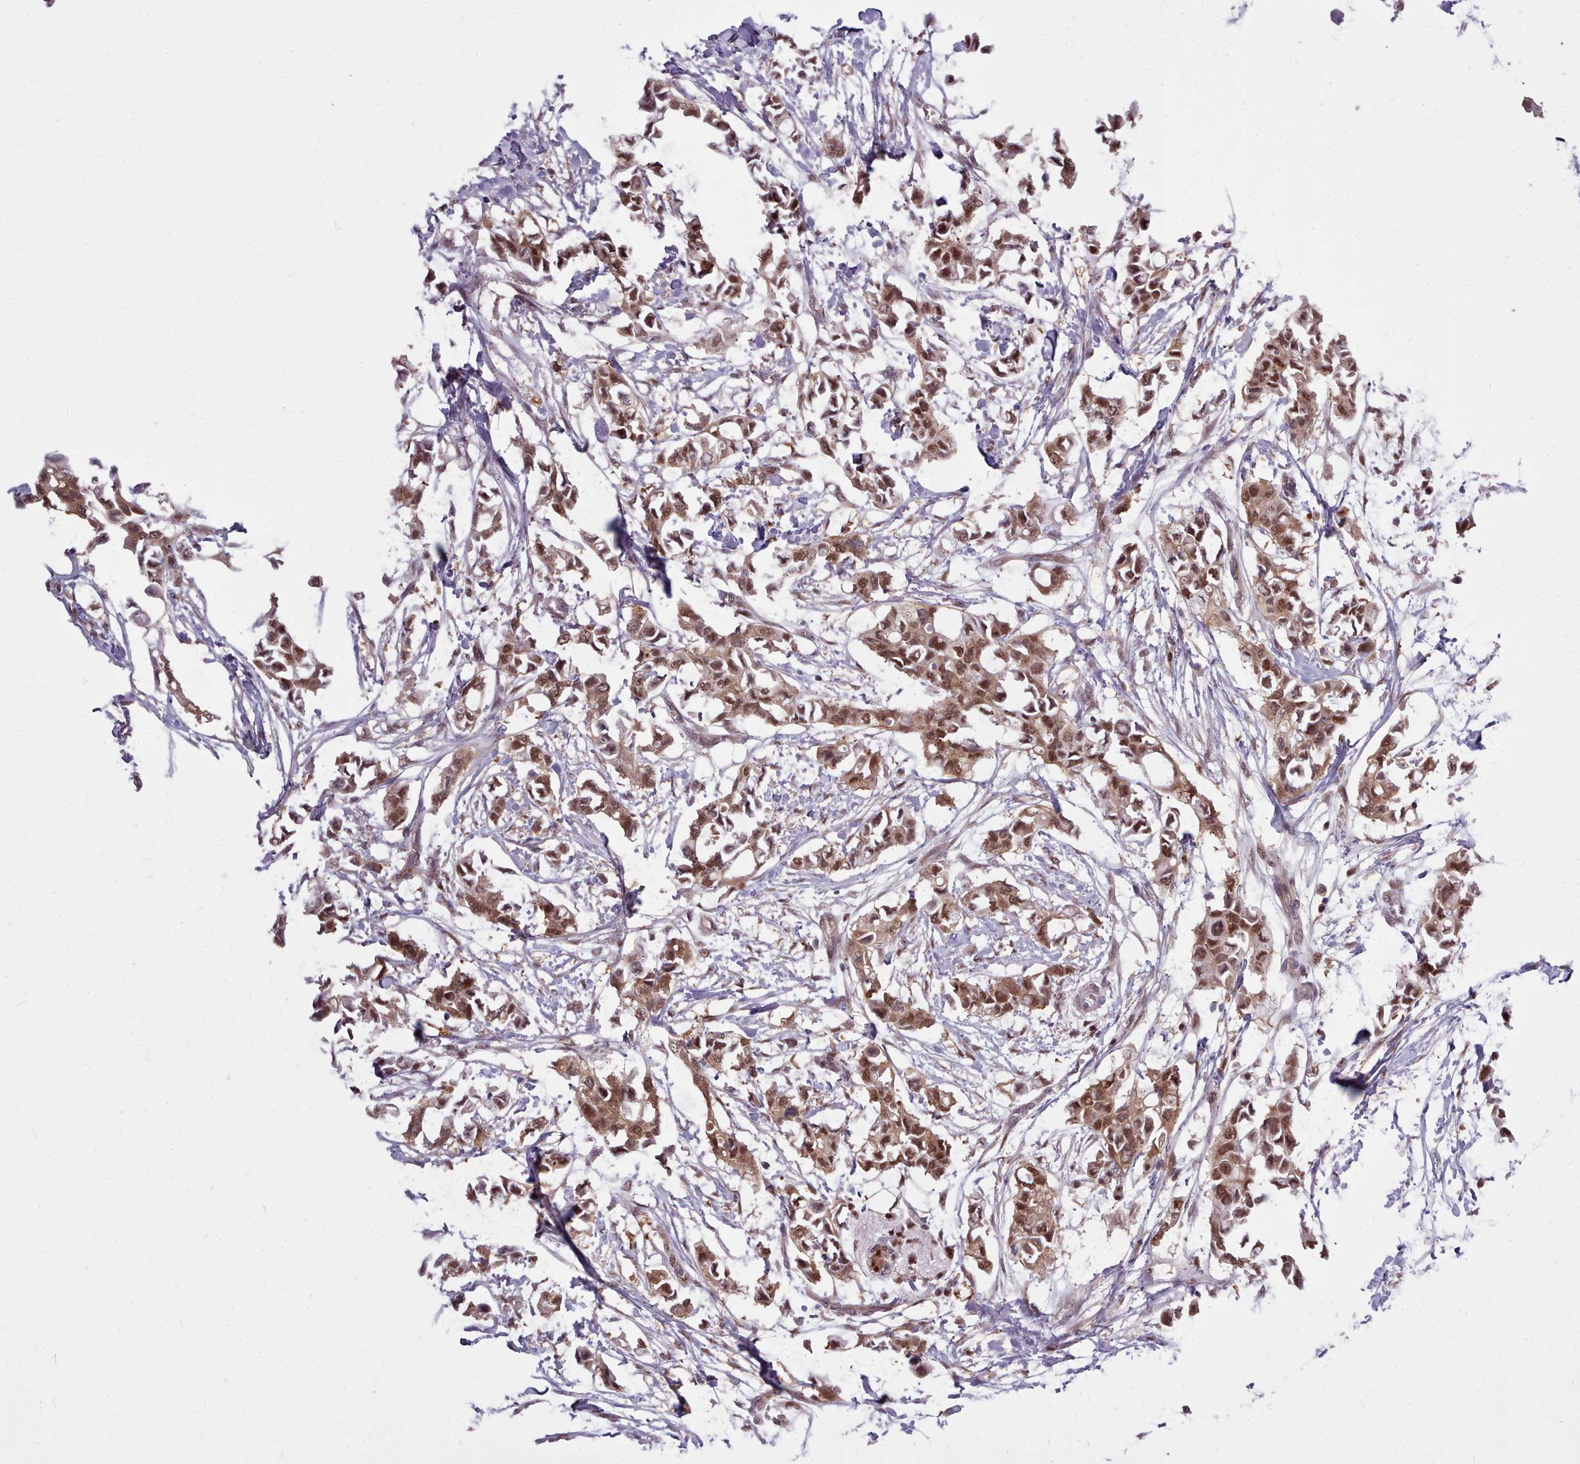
{"staining": {"intensity": "moderate", "quantity": ">75%", "location": "cytoplasmic/membranous,nuclear"}, "tissue": "breast cancer", "cell_type": "Tumor cells", "image_type": "cancer", "snomed": [{"axis": "morphology", "description": "Duct carcinoma"}, {"axis": "topography", "description": "Breast"}], "caption": "Human breast cancer (infiltrating ductal carcinoma) stained with a protein marker demonstrates moderate staining in tumor cells.", "gene": "AHCY", "patient": {"sex": "female", "age": 41}}